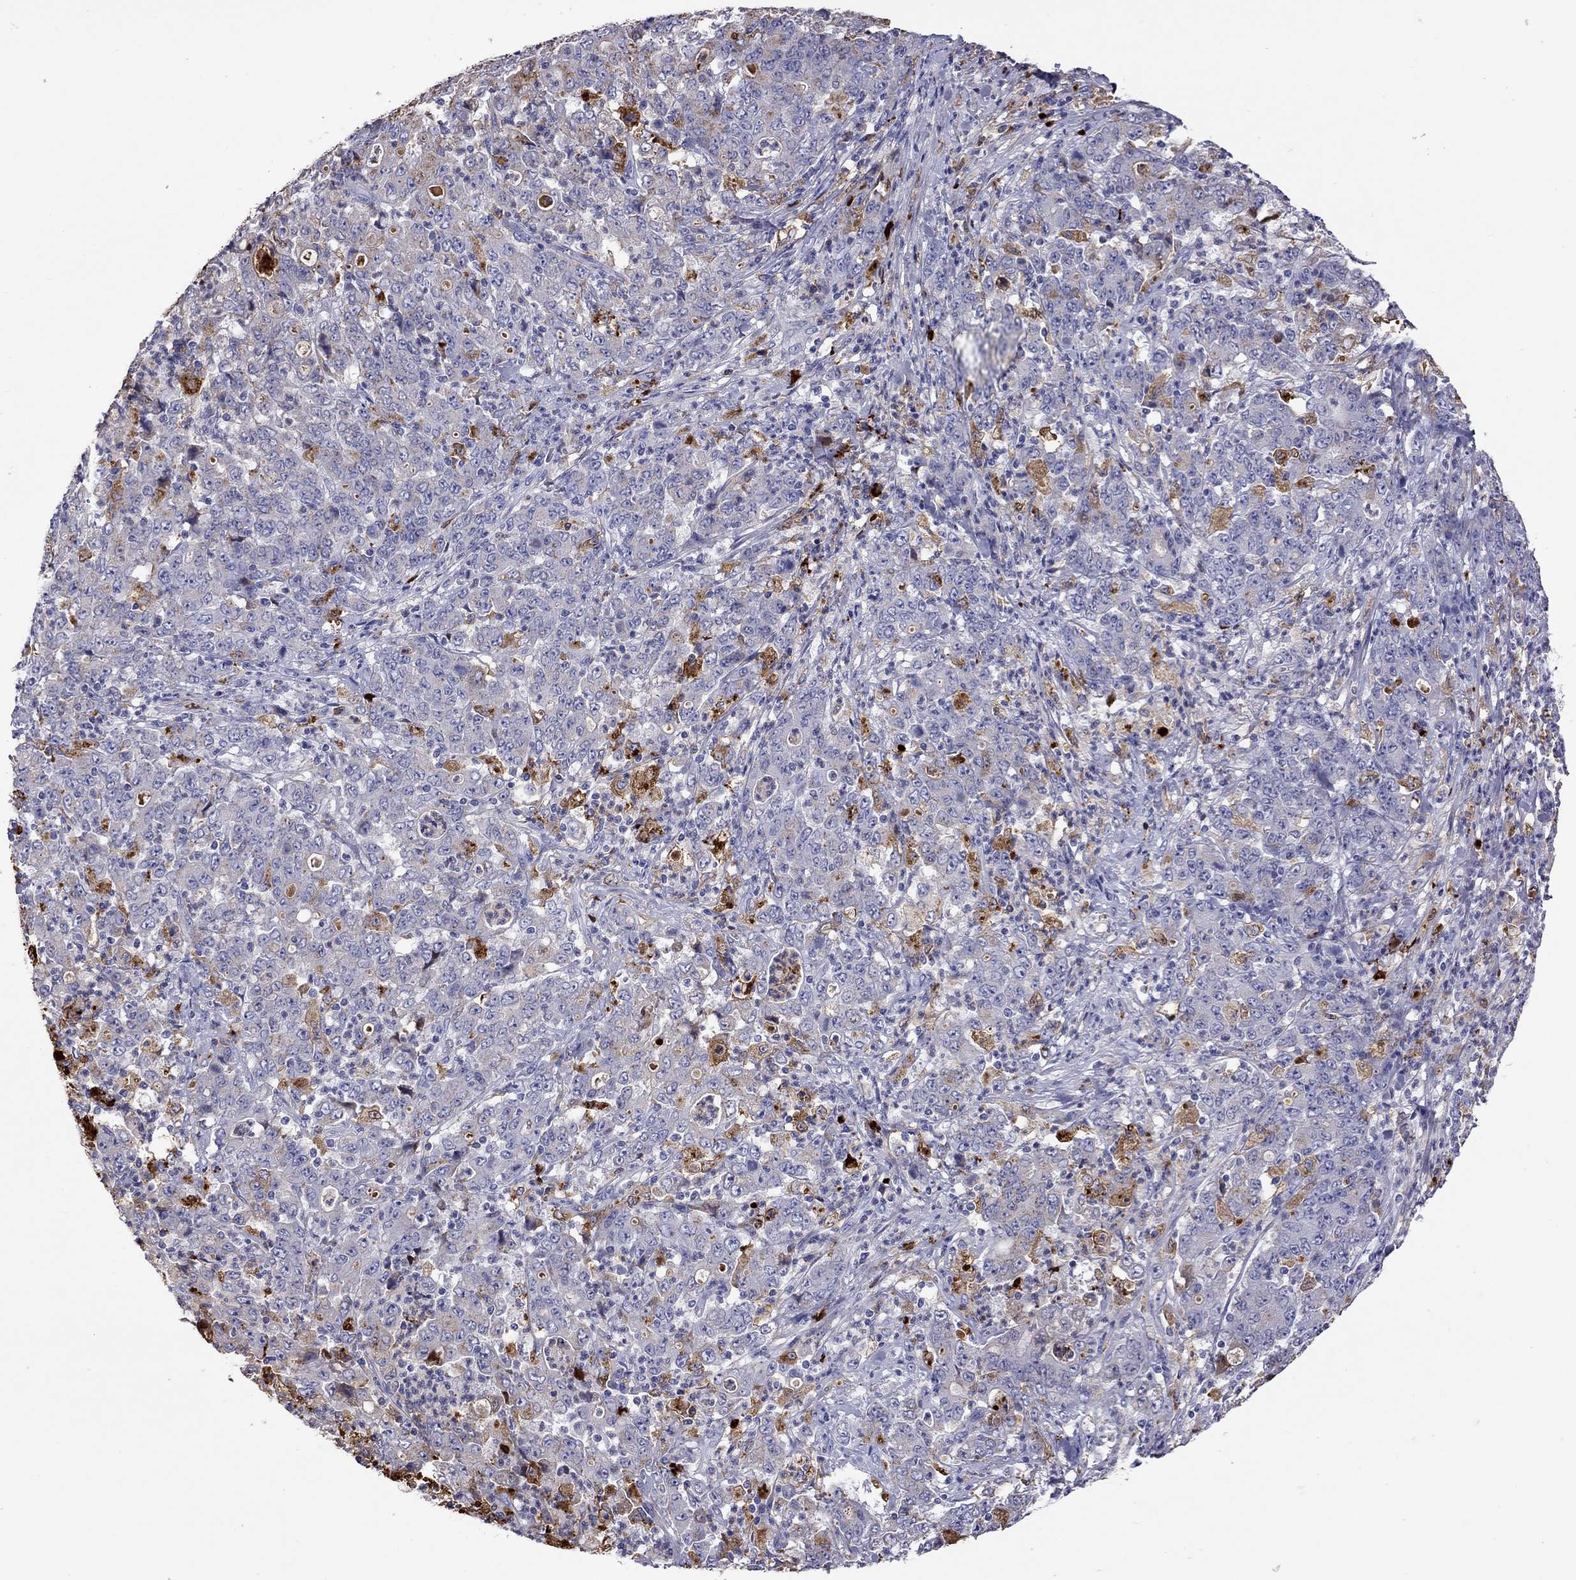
{"staining": {"intensity": "moderate", "quantity": "<25%", "location": "cytoplasmic/membranous"}, "tissue": "stomach cancer", "cell_type": "Tumor cells", "image_type": "cancer", "snomed": [{"axis": "morphology", "description": "Adenocarcinoma, NOS"}, {"axis": "topography", "description": "Stomach, lower"}], "caption": "An IHC histopathology image of neoplastic tissue is shown. Protein staining in brown highlights moderate cytoplasmic/membranous positivity in stomach cancer within tumor cells.", "gene": "SERPINA3", "patient": {"sex": "female", "age": 71}}